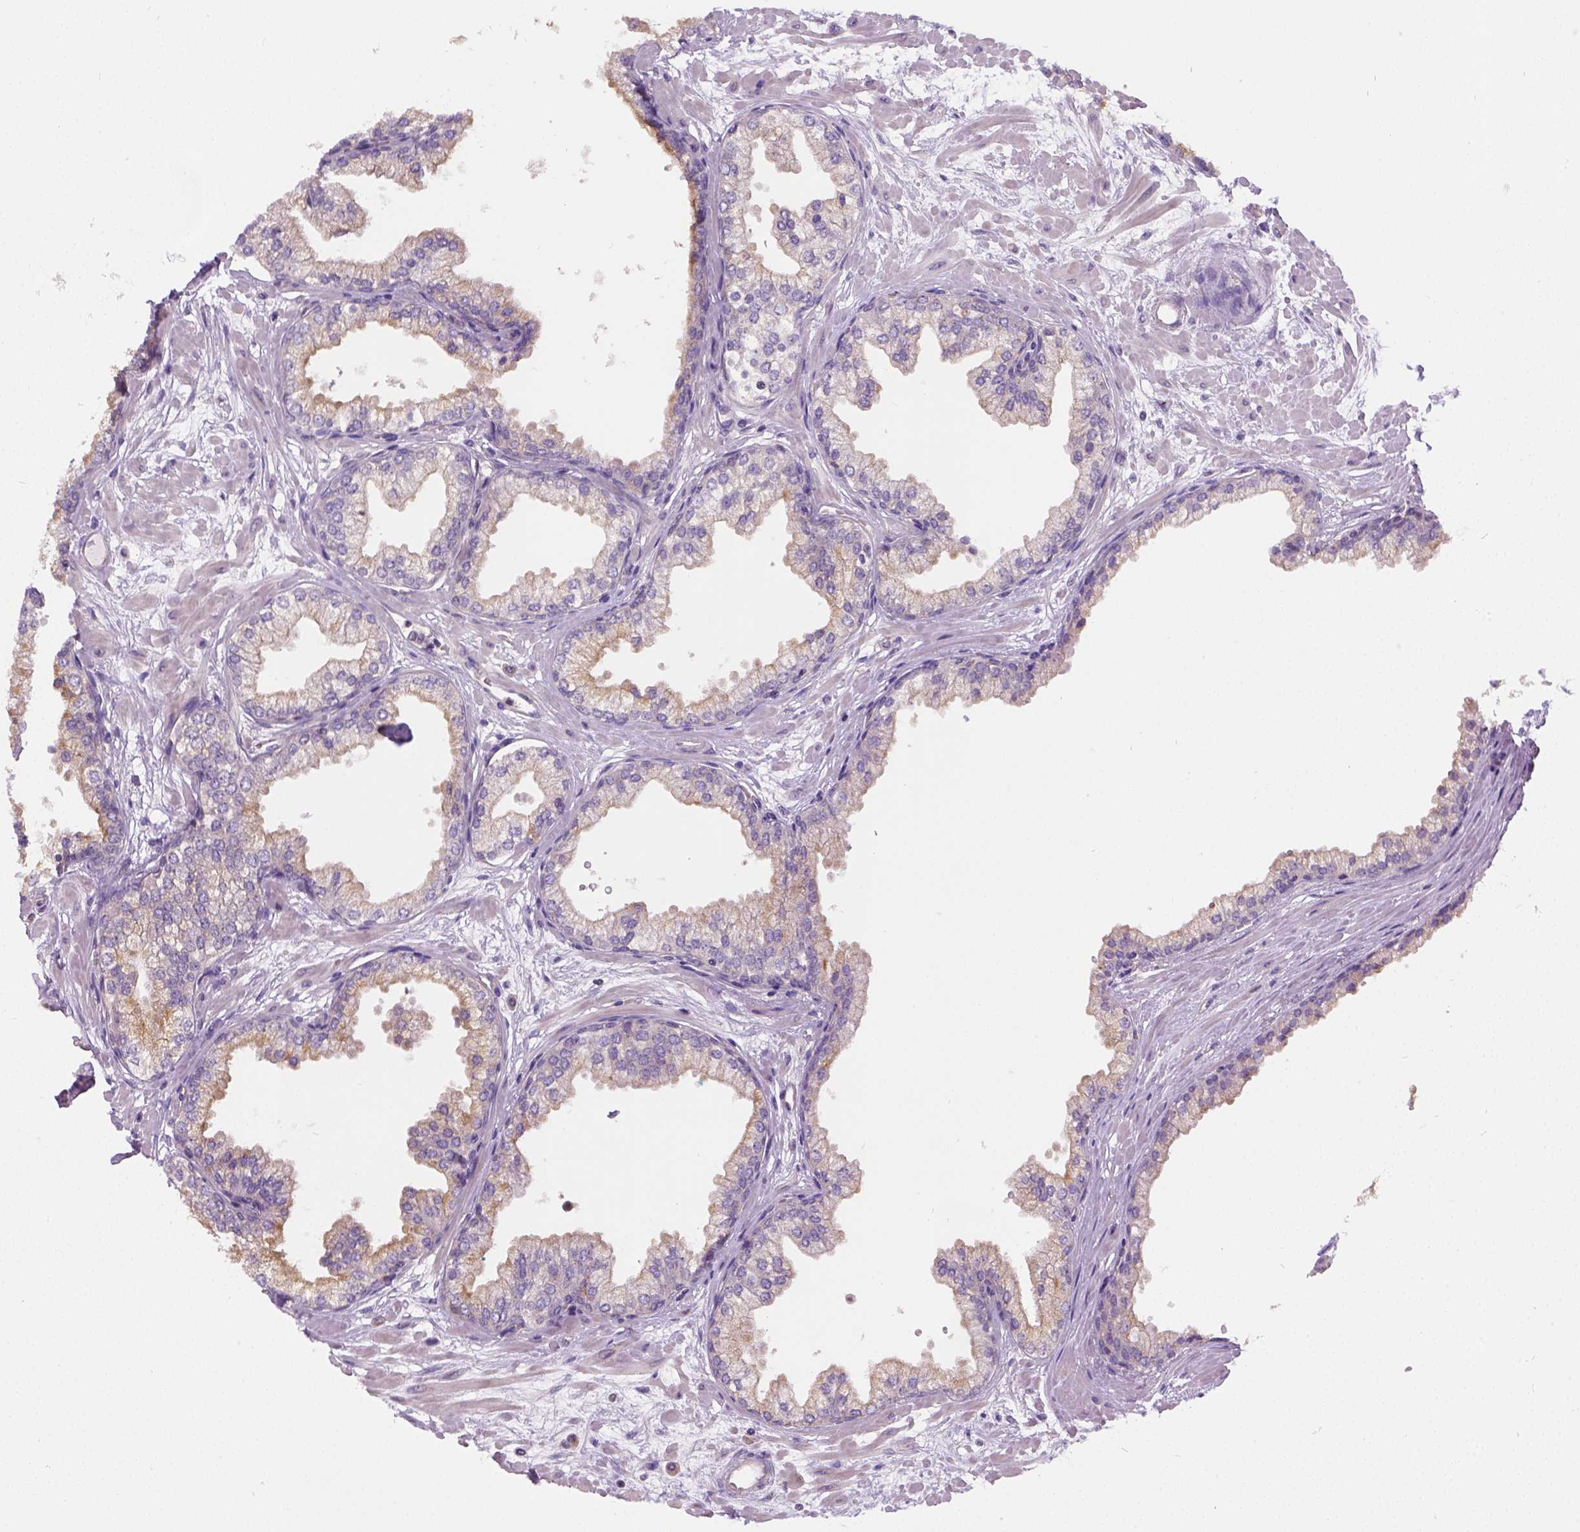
{"staining": {"intensity": "moderate", "quantity": "<25%", "location": "cytoplasmic/membranous"}, "tissue": "prostate", "cell_type": "Glandular cells", "image_type": "normal", "snomed": [{"axis": "morphology", "description": "Normal tissue, NOS"}, {"axis": "topography", "description": "Prostate"}, {"axis": "topography", "description": "Peripheral nerve tissue"}], "caption": "This micrograph shows immunohistochemistry (IHC) staining of normal human prostate, with low moderate cytoplasmic/membranous staining in approximately <25% of glandular cells.", "gene": "CRACR2A", "patient": {"sex": "male", "age": 61}}